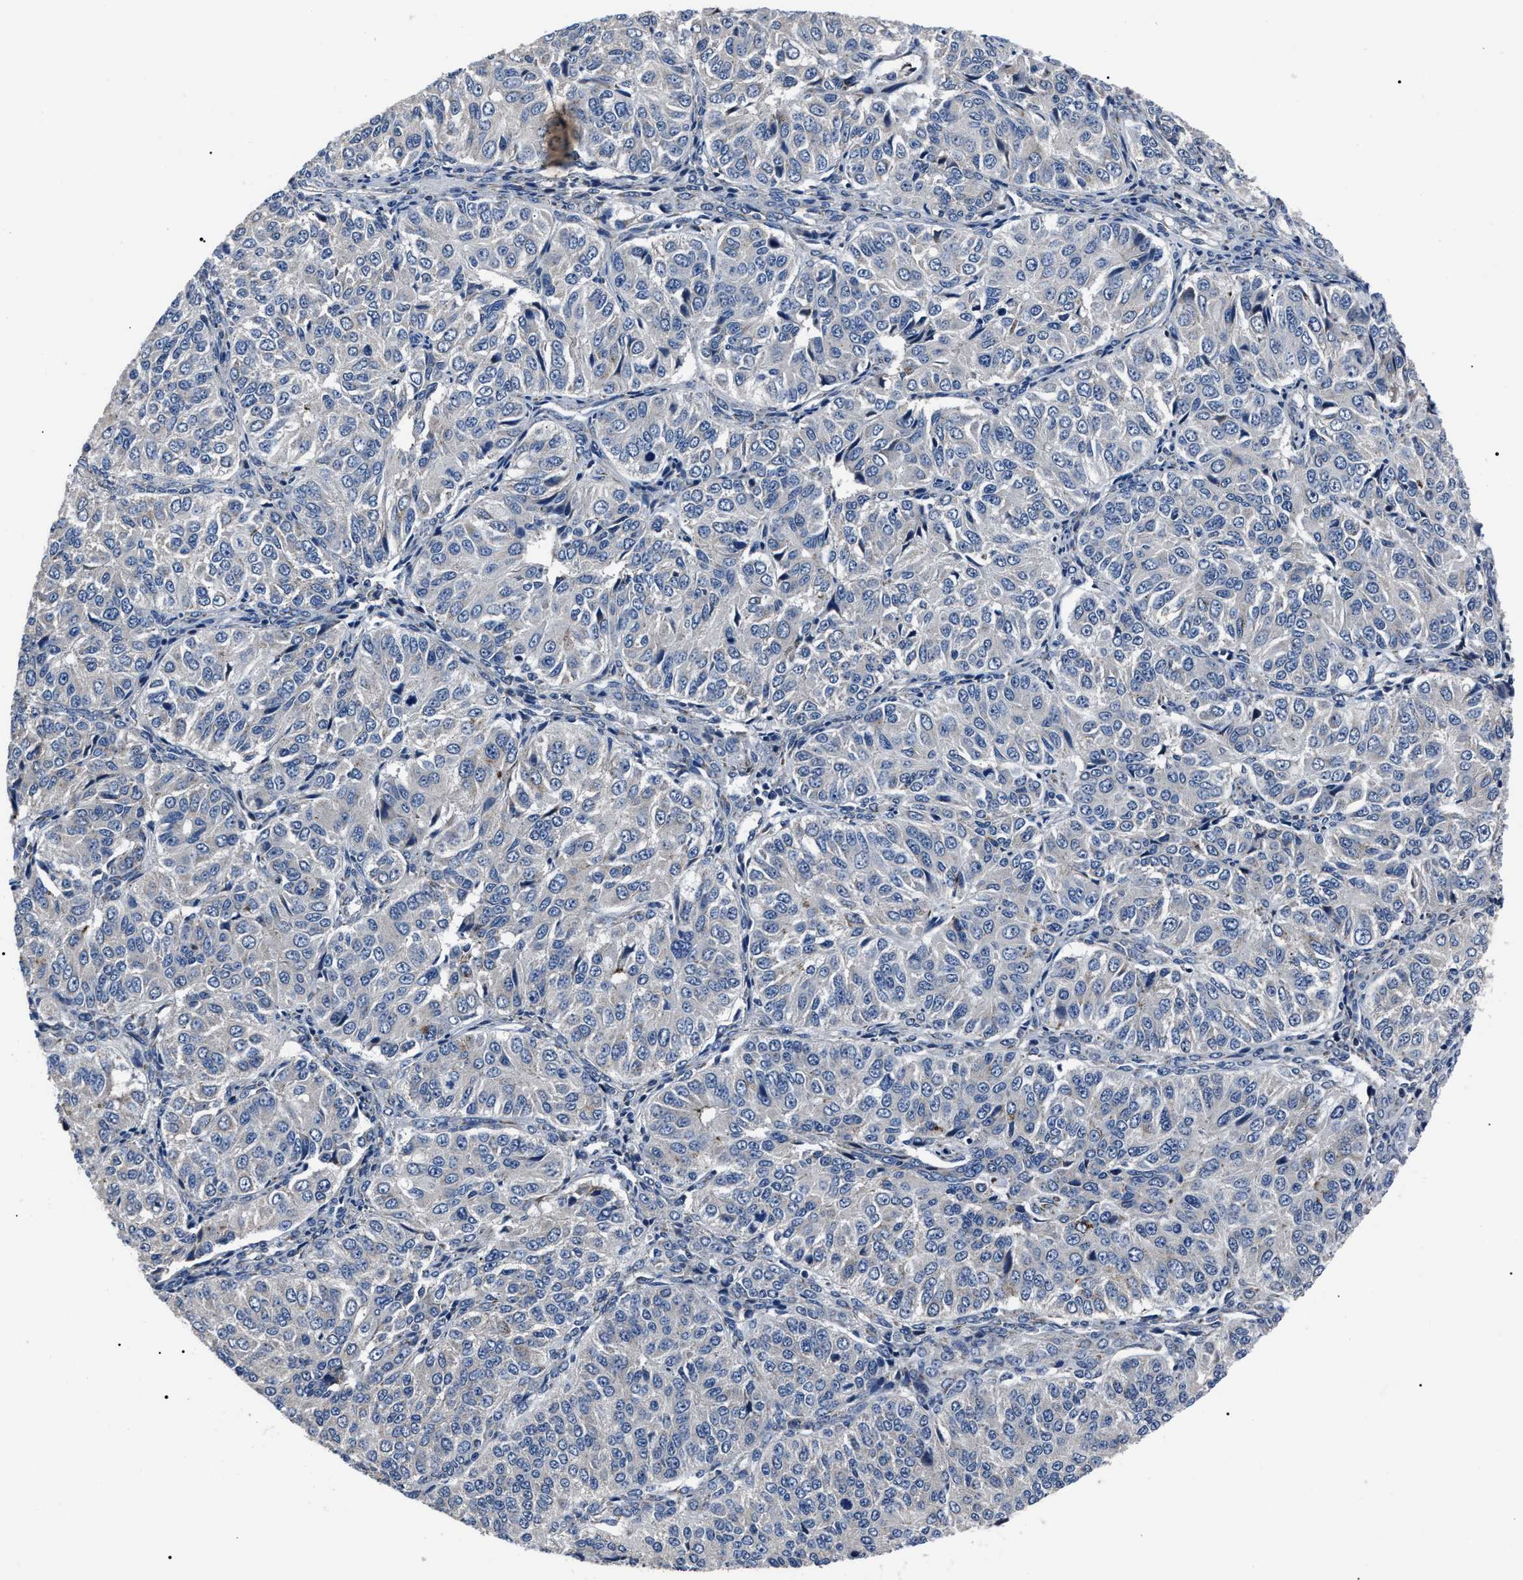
{"staining": {"intensity": "negative", "quantity": "none", "location": "none"}, "tissue": "ovarian cancer", "cell_type": "Tumor cells", "image_type": "cancer", "snomed": [{"axis": "morphology", "description": "Carcinoma, endometroid"}, {"axis": "topography", "description": "Ovary"}], "caption": "An image of human endometroid carcinoma (ovarian) is negative for staining in tumor cells. (DAB IHC visualized using brightfield microscopy, high magnification).", "gene": "LRRC14", "patient": {"sex": "female", "age": 51}}